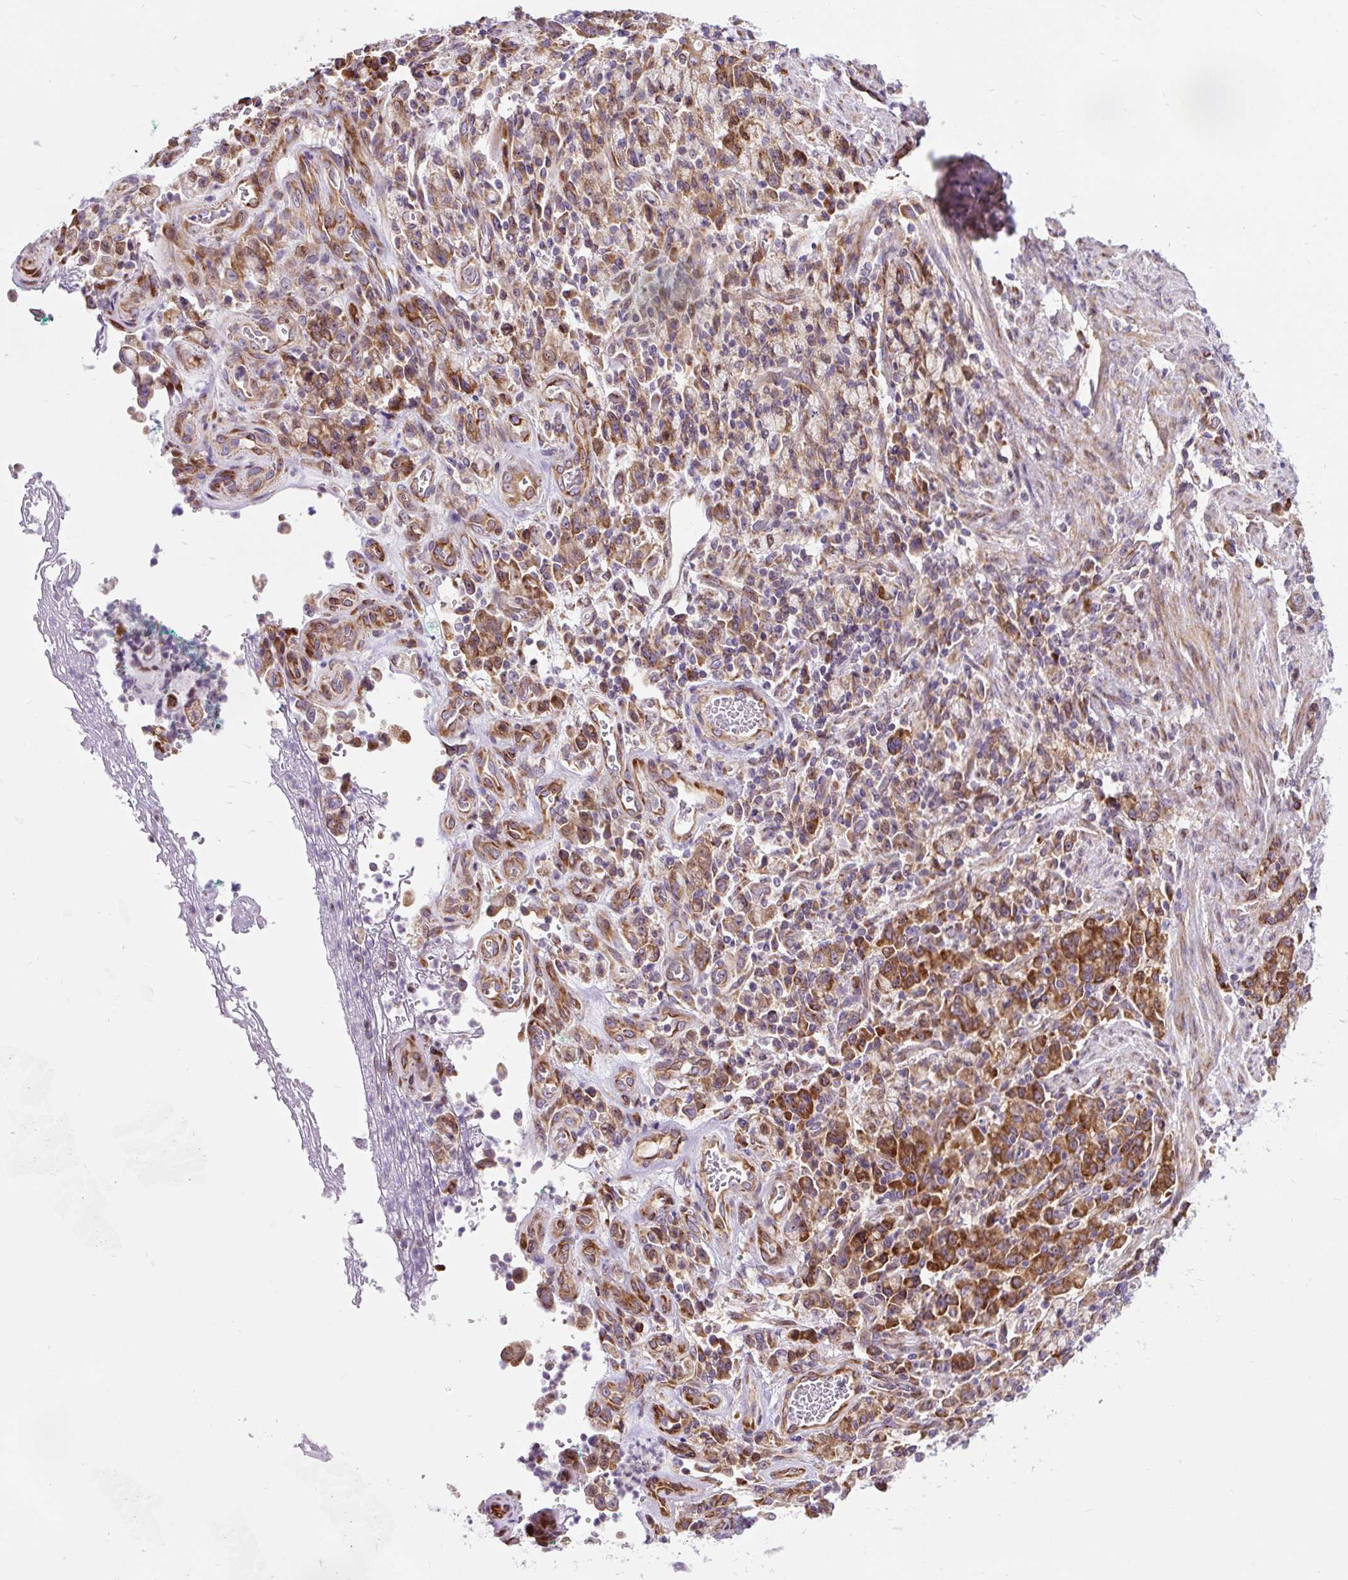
{"staining": {"intensity": "strong", "quantity": ">75%", "location": "cytoplasmic/membranous"}, "tissue": "stomach cancer", "cell_type": "Tumor cells", "image_type": "cancer", "snomed": [{"axis": "morphology", "description": "Adenocarcinoma, NOS"}, {"axis": "topography", "description": "Stomach"}], "caption": "Protein staining demonstrates strong cytoplasmic/membranous expression in about >75% of tumor cells in stomach adenocarcinoma. (DAB (3,3'-diaminobenzidine) = brown stain, brightfield microscopy at high magnification).", "gene": "CISD3", "patient": {"sex": "male", "age": 77}}